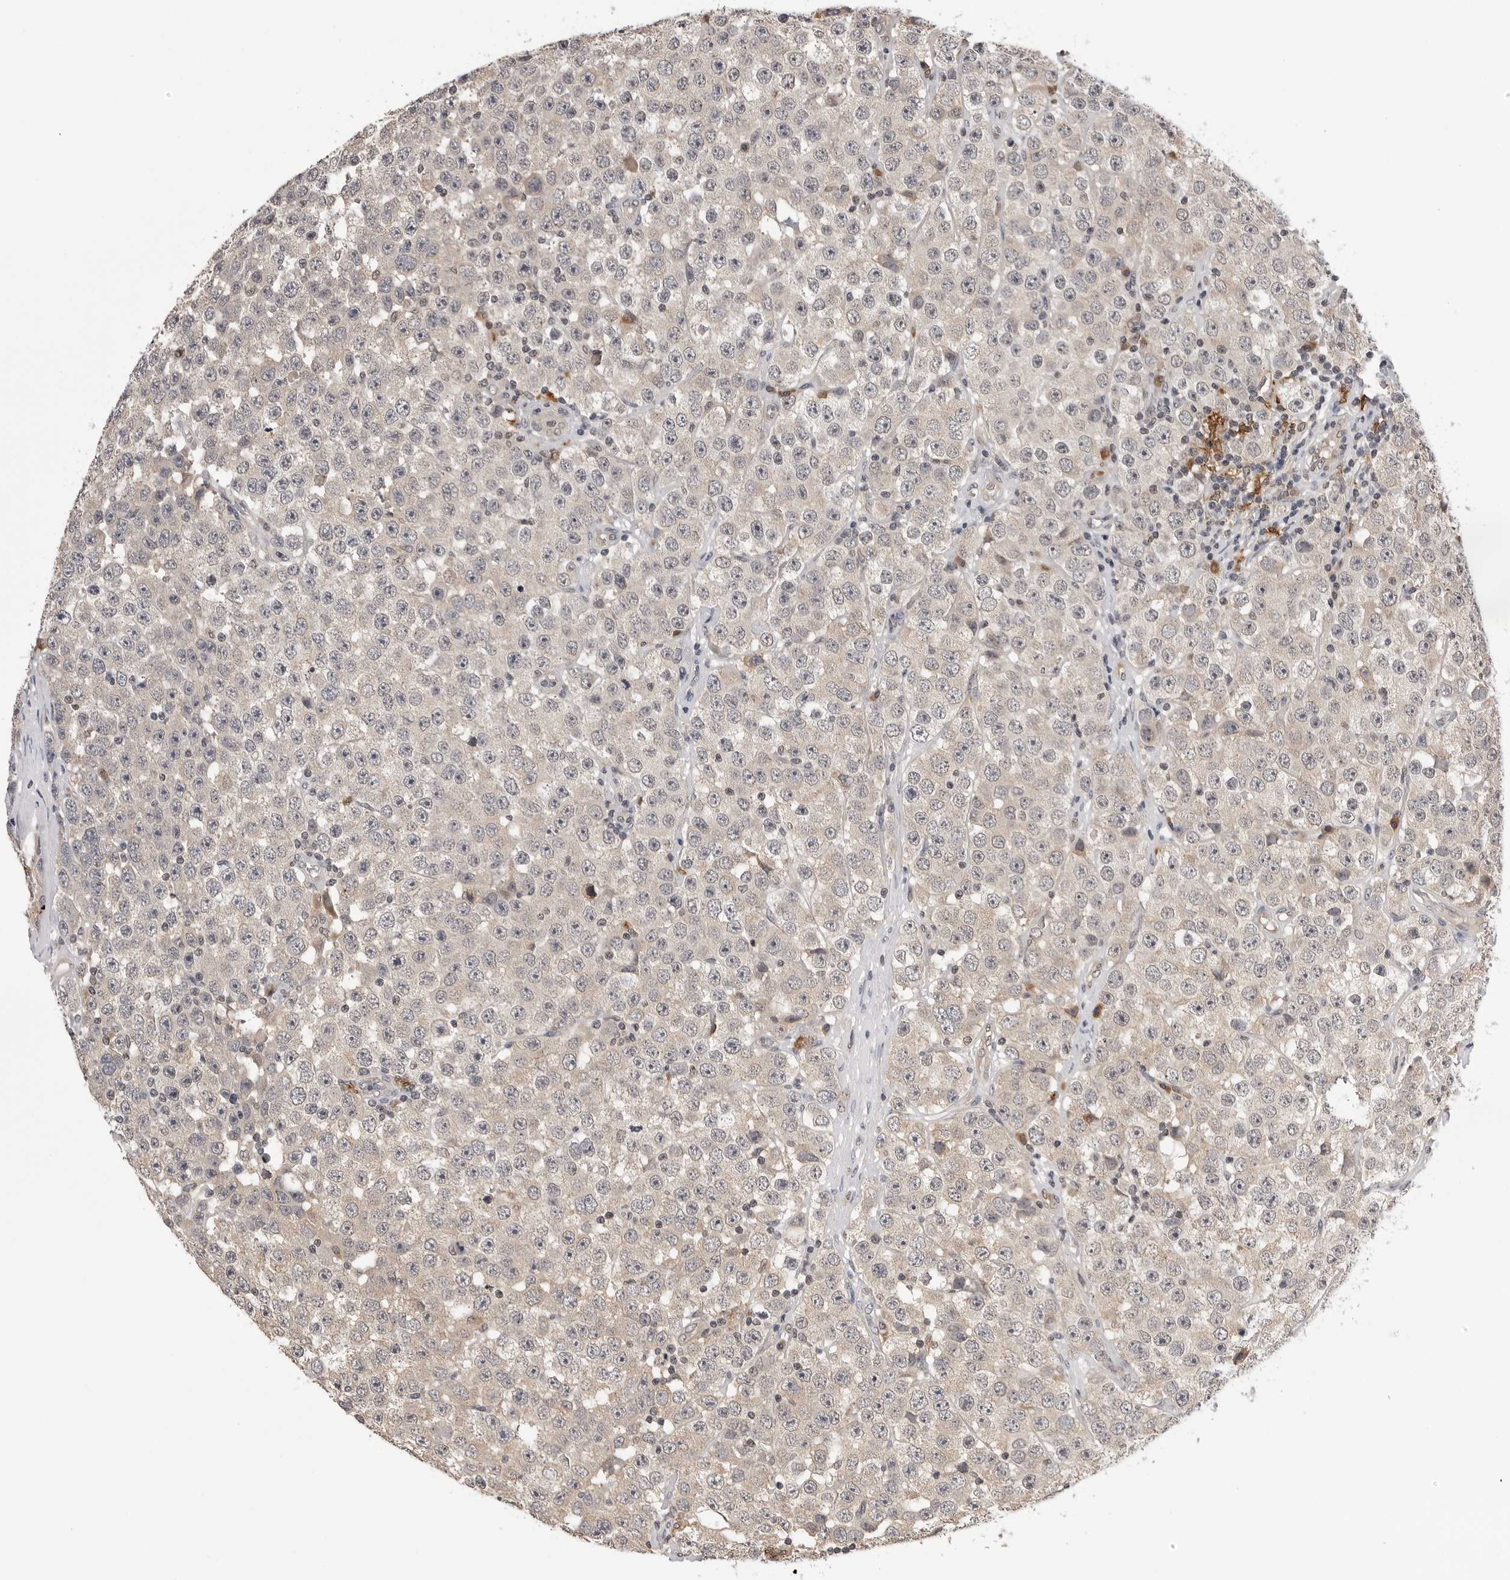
{"staining": {"intensity": "weak", "quantity": "25%-75%", "location": "cytoplasmic/membranous"}, "tissue": "testis cancer", "cell_type": "Tumor cells", "image_type": "cancer", "snomed": [{"axis": "morphology", "description": "Seminoma, NOS"}, {"axis": "morphology", "description": "Carcinoma, Embryonal, NOS"}, {"axis": "topography", "description": "Testis"}], "caption": "Protein staining of embryonal carcinoma (testis) tissue exhibits weak cytoplasmic/membranous staining in approximately 25%-75% of tumor cells.", "gene": "TRMT13", "patient": {"sex": "male", "age": 28}}